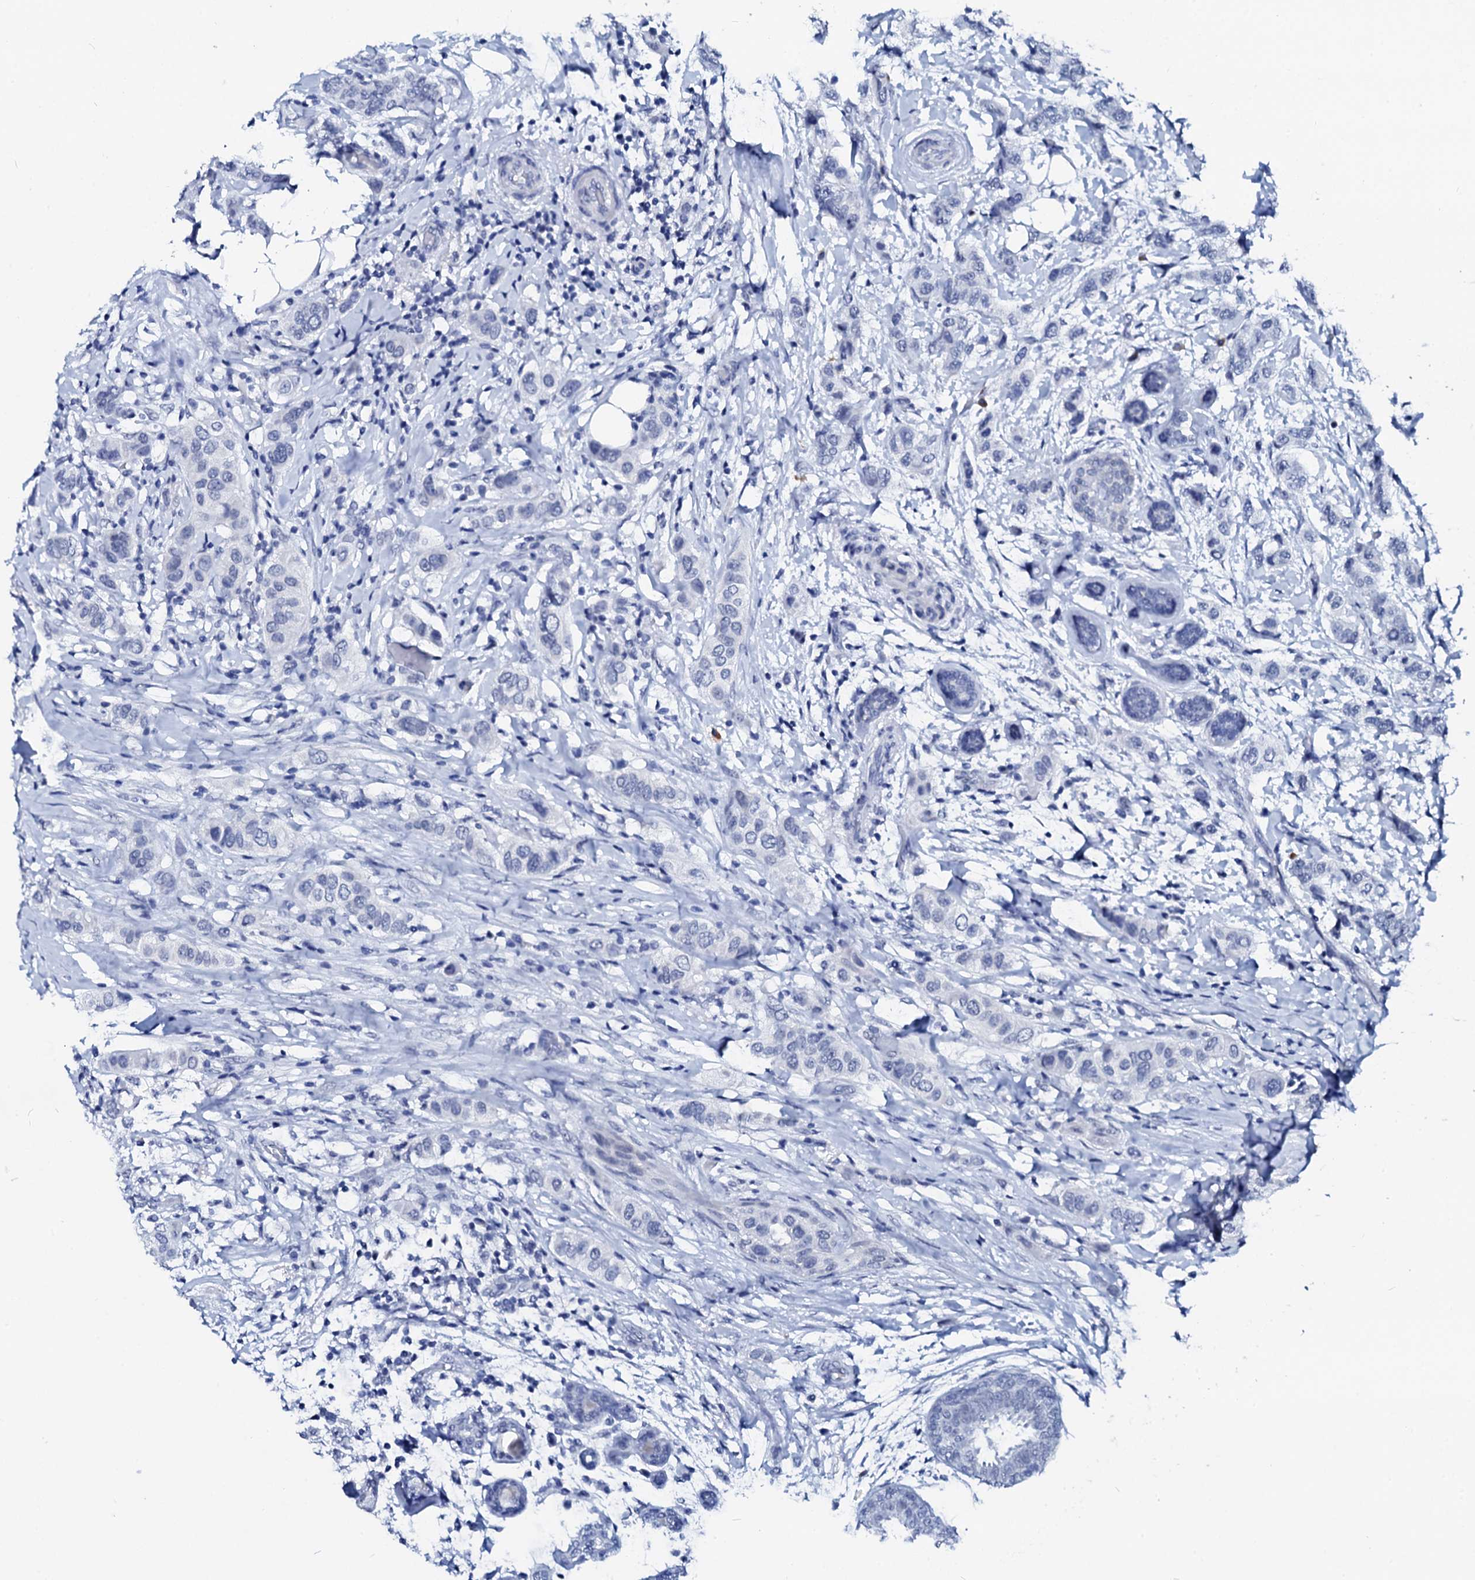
{"staining": {"intensity": "negative", "quantity": "none", "location": "none"}, "tissue": "breast cancer", "cell_type": "Tumor cells", "image_type": "cancer", "snomed": [{"axis": "morphology", "description": "Lobular carcinoma"}, {"axis": "topography", "description": "Breast"}], "caption": "Protein analysis of lobular carcinoma (breast) reveals no significant positivity in tumor cells. (Stains: DAB immunohistochemistry (IHC) with hematoxylin counter stain, Microscopy: brightfield microscopy at high magnification).", "gene": "SPATA19", "patient": {"sex": "female", "age": 51}}